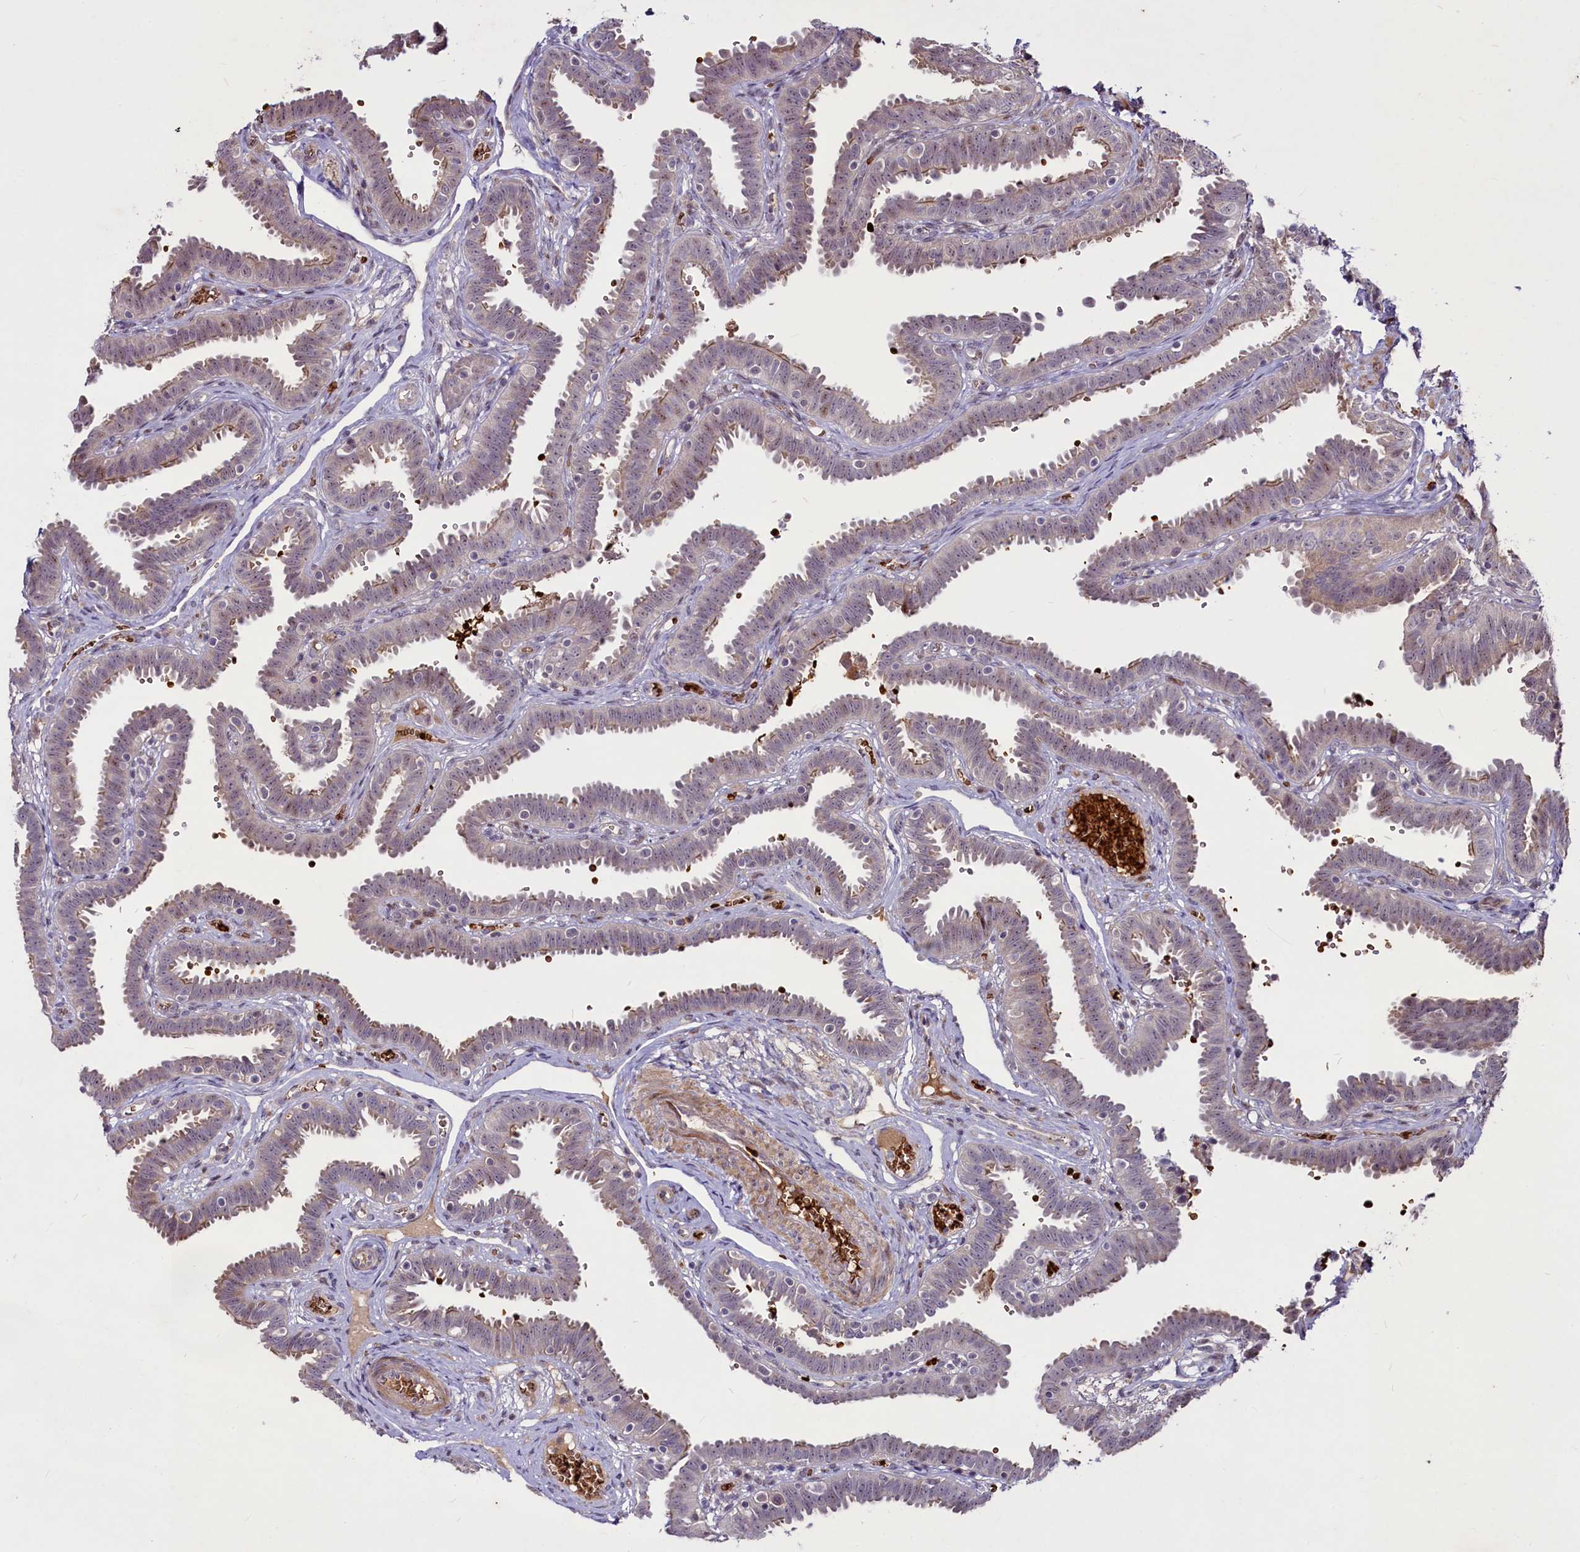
{"staining": {"intensity": "weak", "quantity": "<25%", "location": "cytoplasmic/membranous,nuclear"}, "tissue": "fallopian tube", "cell_type": "Glandular cells", "image_type": "normal", "snomed": [{"axis": "morphology", "description": "Normal tissue, NOS"}, {"axis": "topography", "description": "Fallopian tube"}], "caption": "The image reveals no significant expression in glandular cells of fallopian tube.", "gene": "SUSD3", "patient": {"sex": "female", "age": 37}}